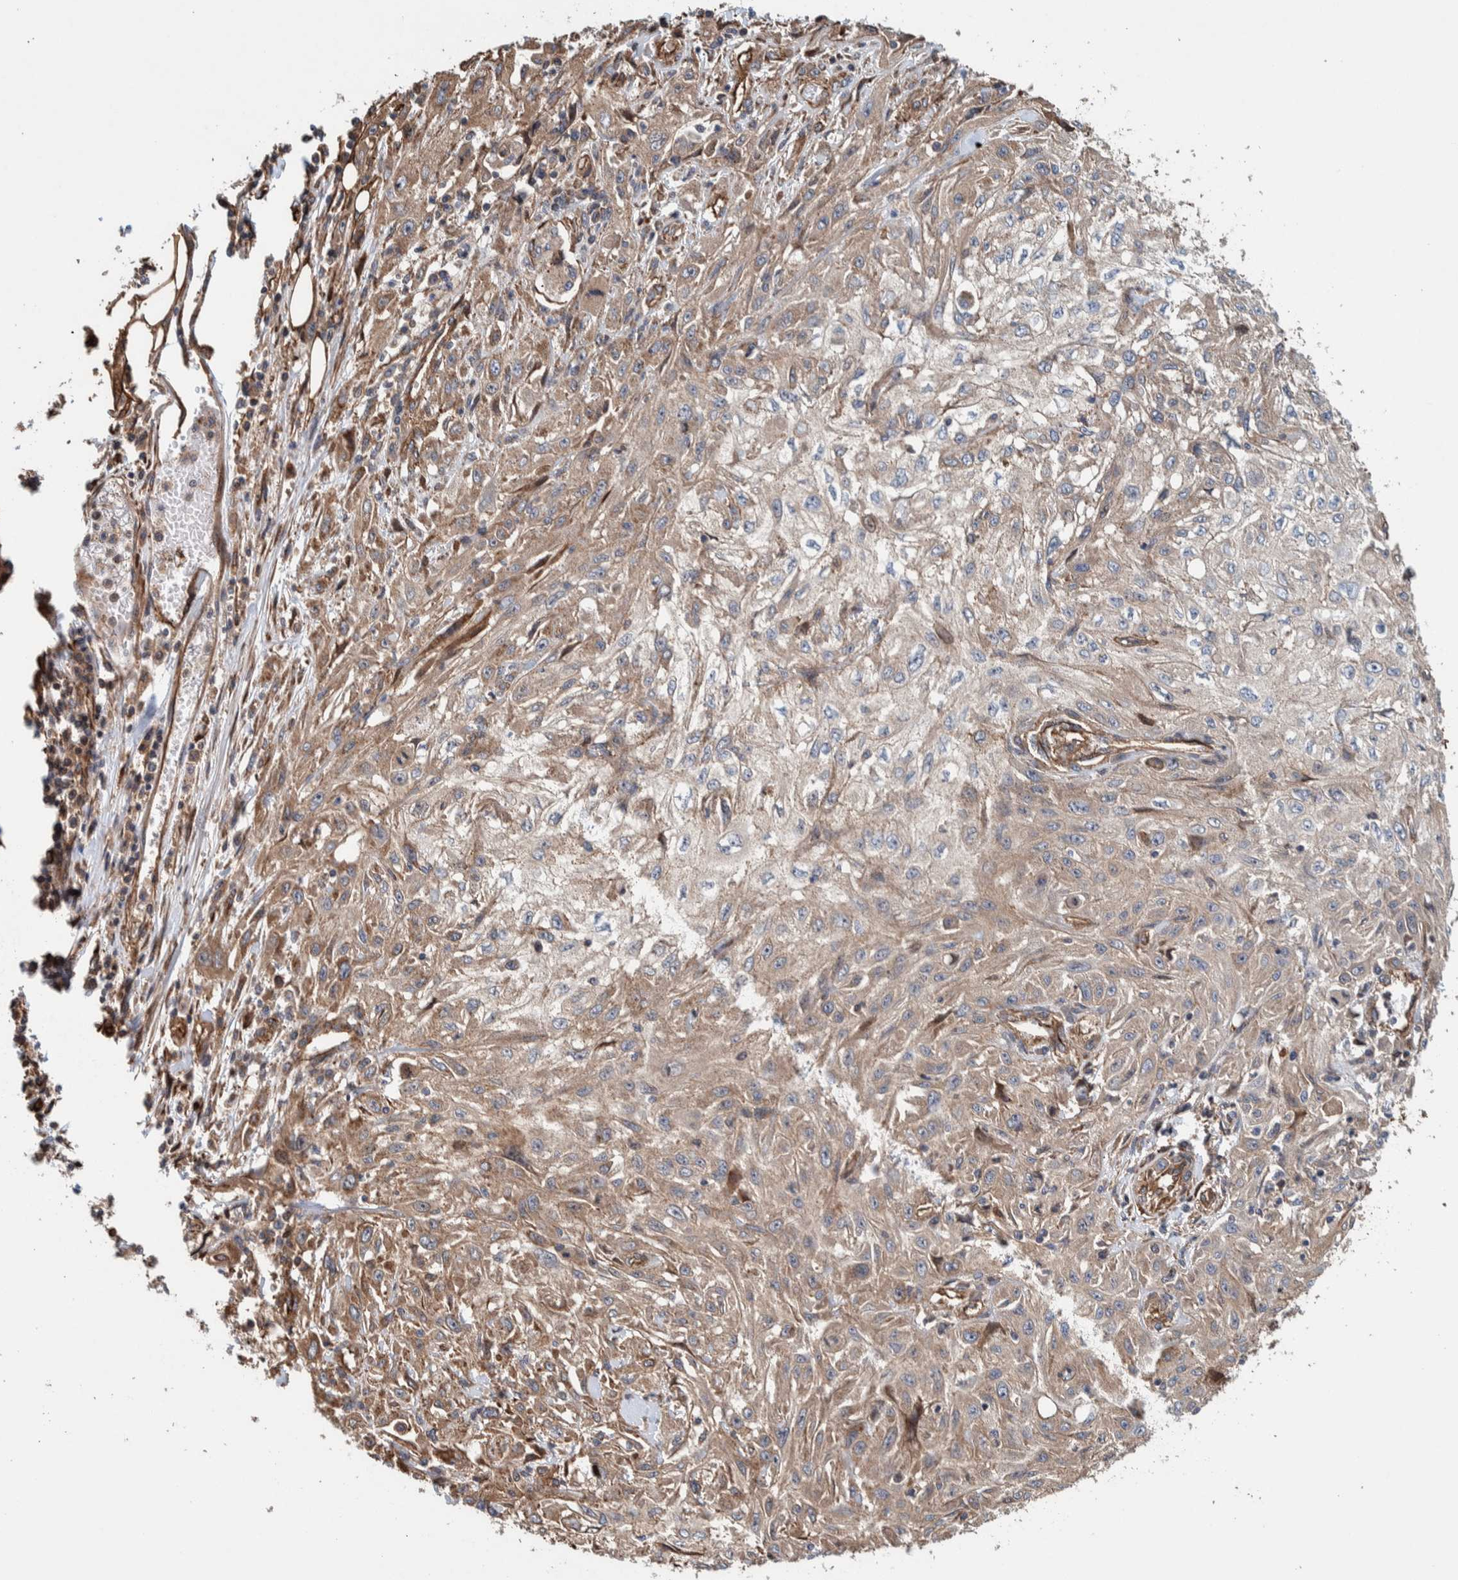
{"staining": {"intensity": "weak", "quantity": "<25%", "location": "cytoplasmic/membranous"}, "tissue": "skin cancer", "cell_type": "Tumor cells", "image_type": "cancer", "snomed": [{"axis": "morphology", "description": "Squamous cell carcinoma, NOS"}, {"axis": "morphology", "description": "Squamous cell carcinoma, metastatic, NOS"}, {"axis": "topography", "description": "Skin"}, {"axis": "topography", "description": "Lymph node"}], "caption": "Immunohistochemical staining of skin cancer (metastatic squamous cell carcinoma) demonstrates no significant staining in tumor cells. (Stains: DAB (3,3'-diaminobenzidine) immunohistochemistry (IHC) with hematoxylin counter stain, Microscopy: brightfield microscopy at high magnification).", "gene": "PKD1L1", "patient": {"sex": "male", "age": 75}}